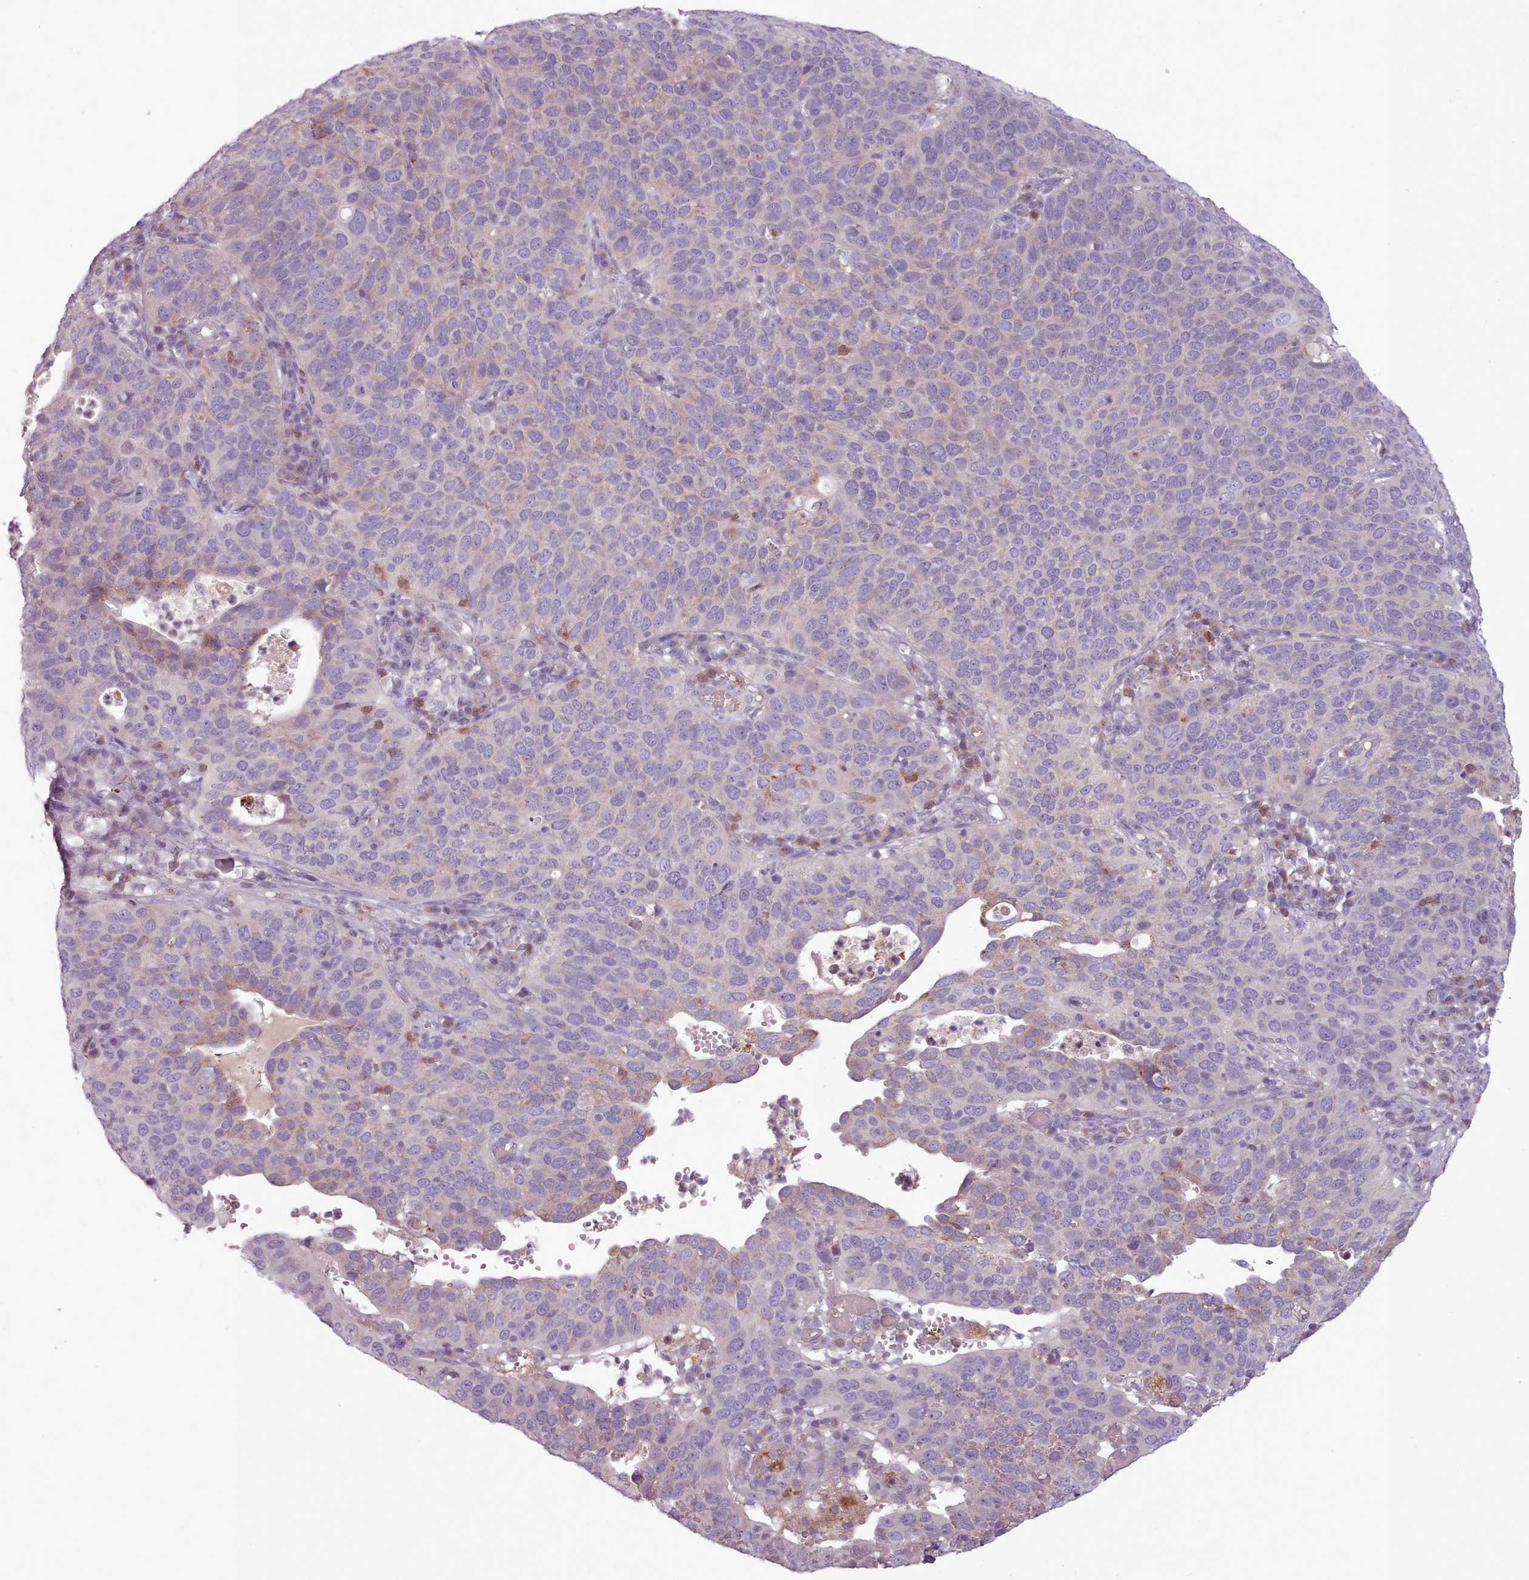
{"staining": {"intensity": "negative", "quantity": "none", "location": "none"}, "tissue": "cervical cancer", "cell_type": "Tumor cells", "image_type": "cancer", "snomed": [{"axis": "morphology", "description": "Squamous cell carcinoma, NOS"}, {"axis": "topography", "description": "Cervix"}], "caption": "Immunohistochemistry image of squamous cell carcinoma (cervical) stained for a protein (brown), which demonstrates no staining in tumor cells.", "gene": "LAPTM5", "patient": {"sex": "female", "age": 36}}